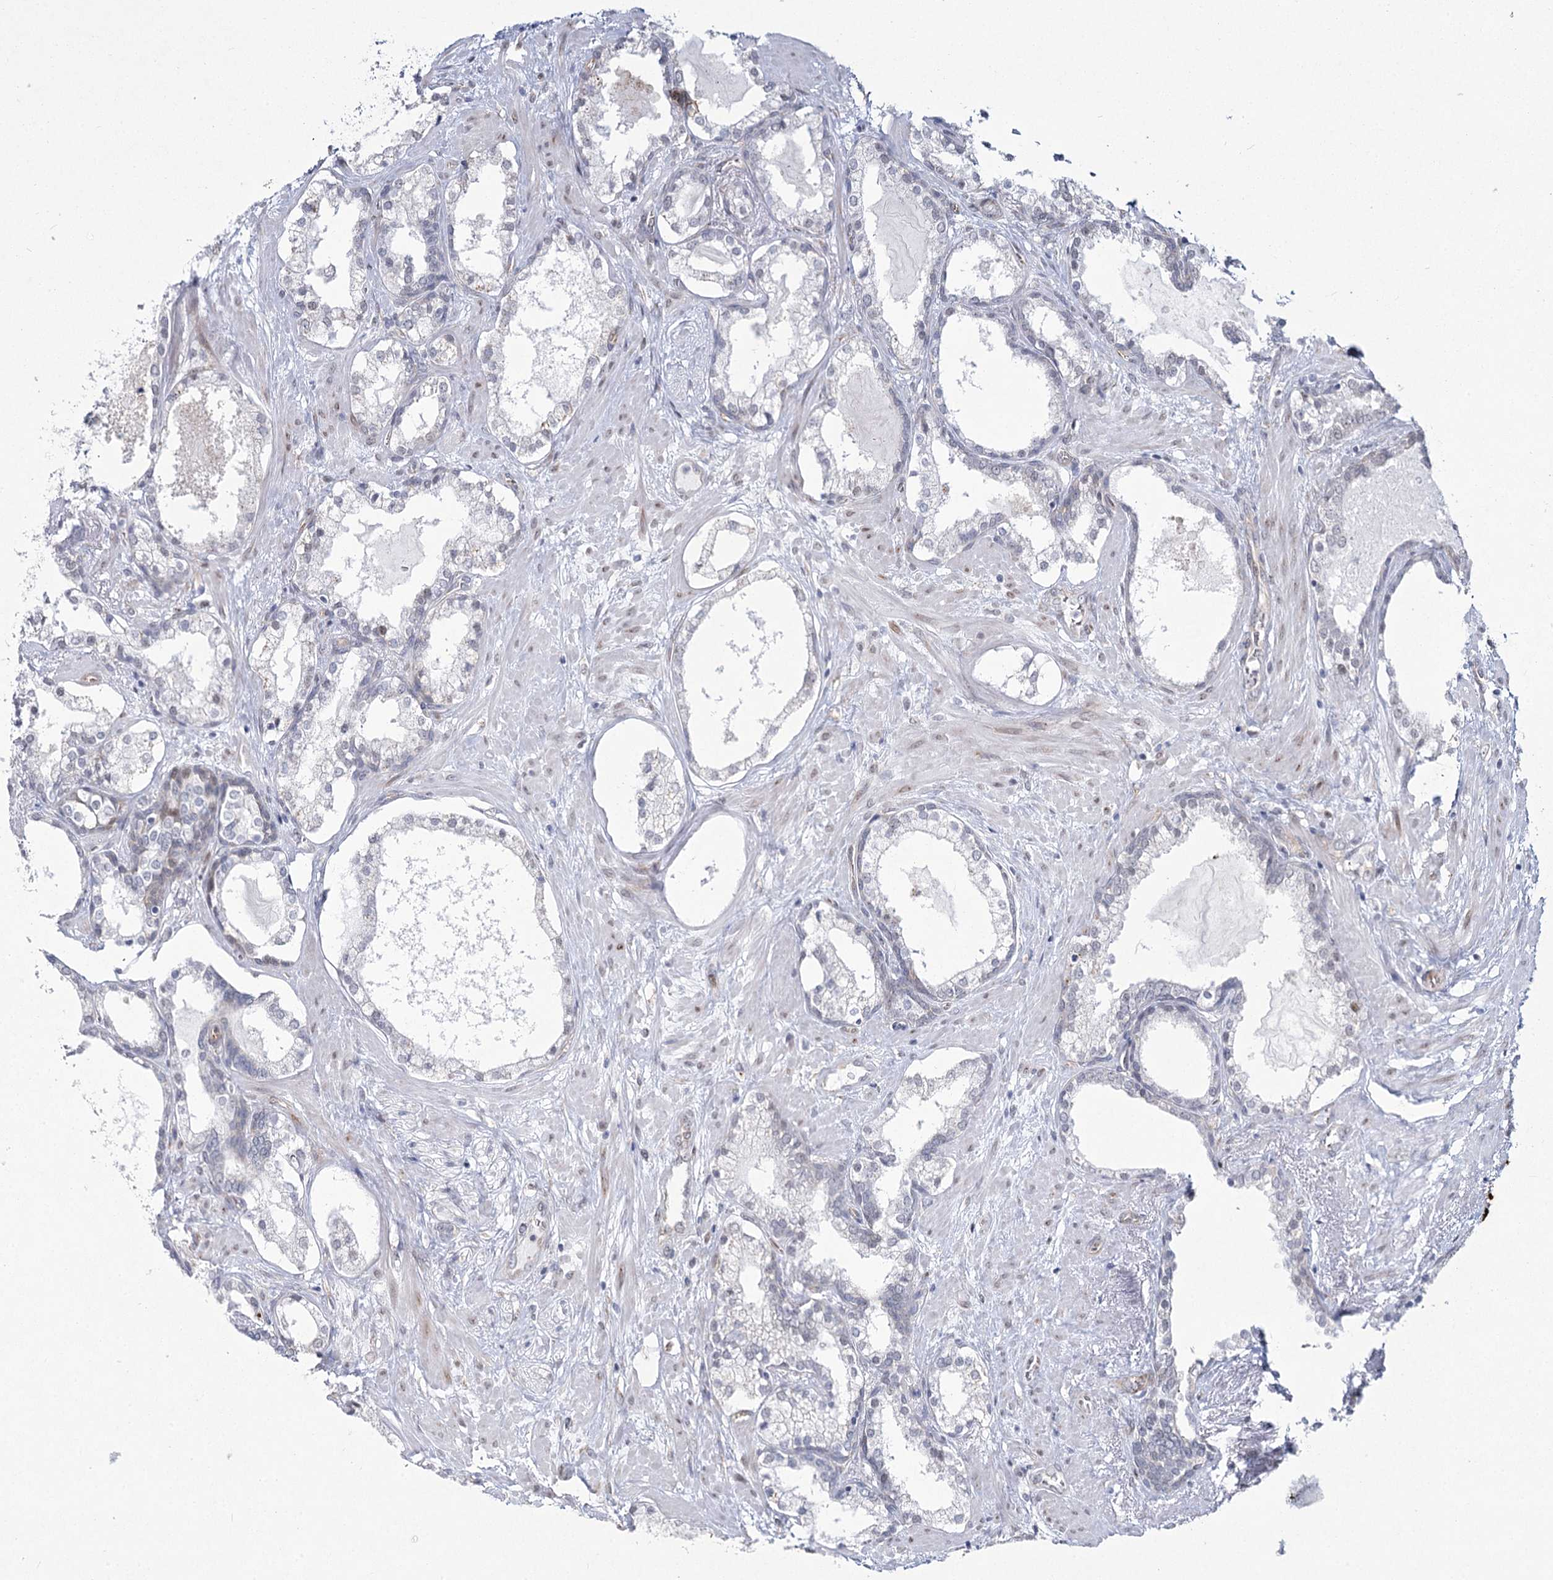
{"staining": {"intensity": "negative", "quantity": "none", "location": "none"}, "tissue": "prostate cancer", "cell_type": "Tumor cells", "image_type": "cancer", "snomed": [{"axis": "morphology", "description": "Adenocarcinoma, High grade"}, {"axis": "topography", "description": "Prostate"}], "caption": "Micrograph shows no protein positivity in tumor cells of prostate cancer (high-grade adenocarcinoma) tissue.", "gene": "YBX3", "patient": {"sex": "male", "age": 58}}